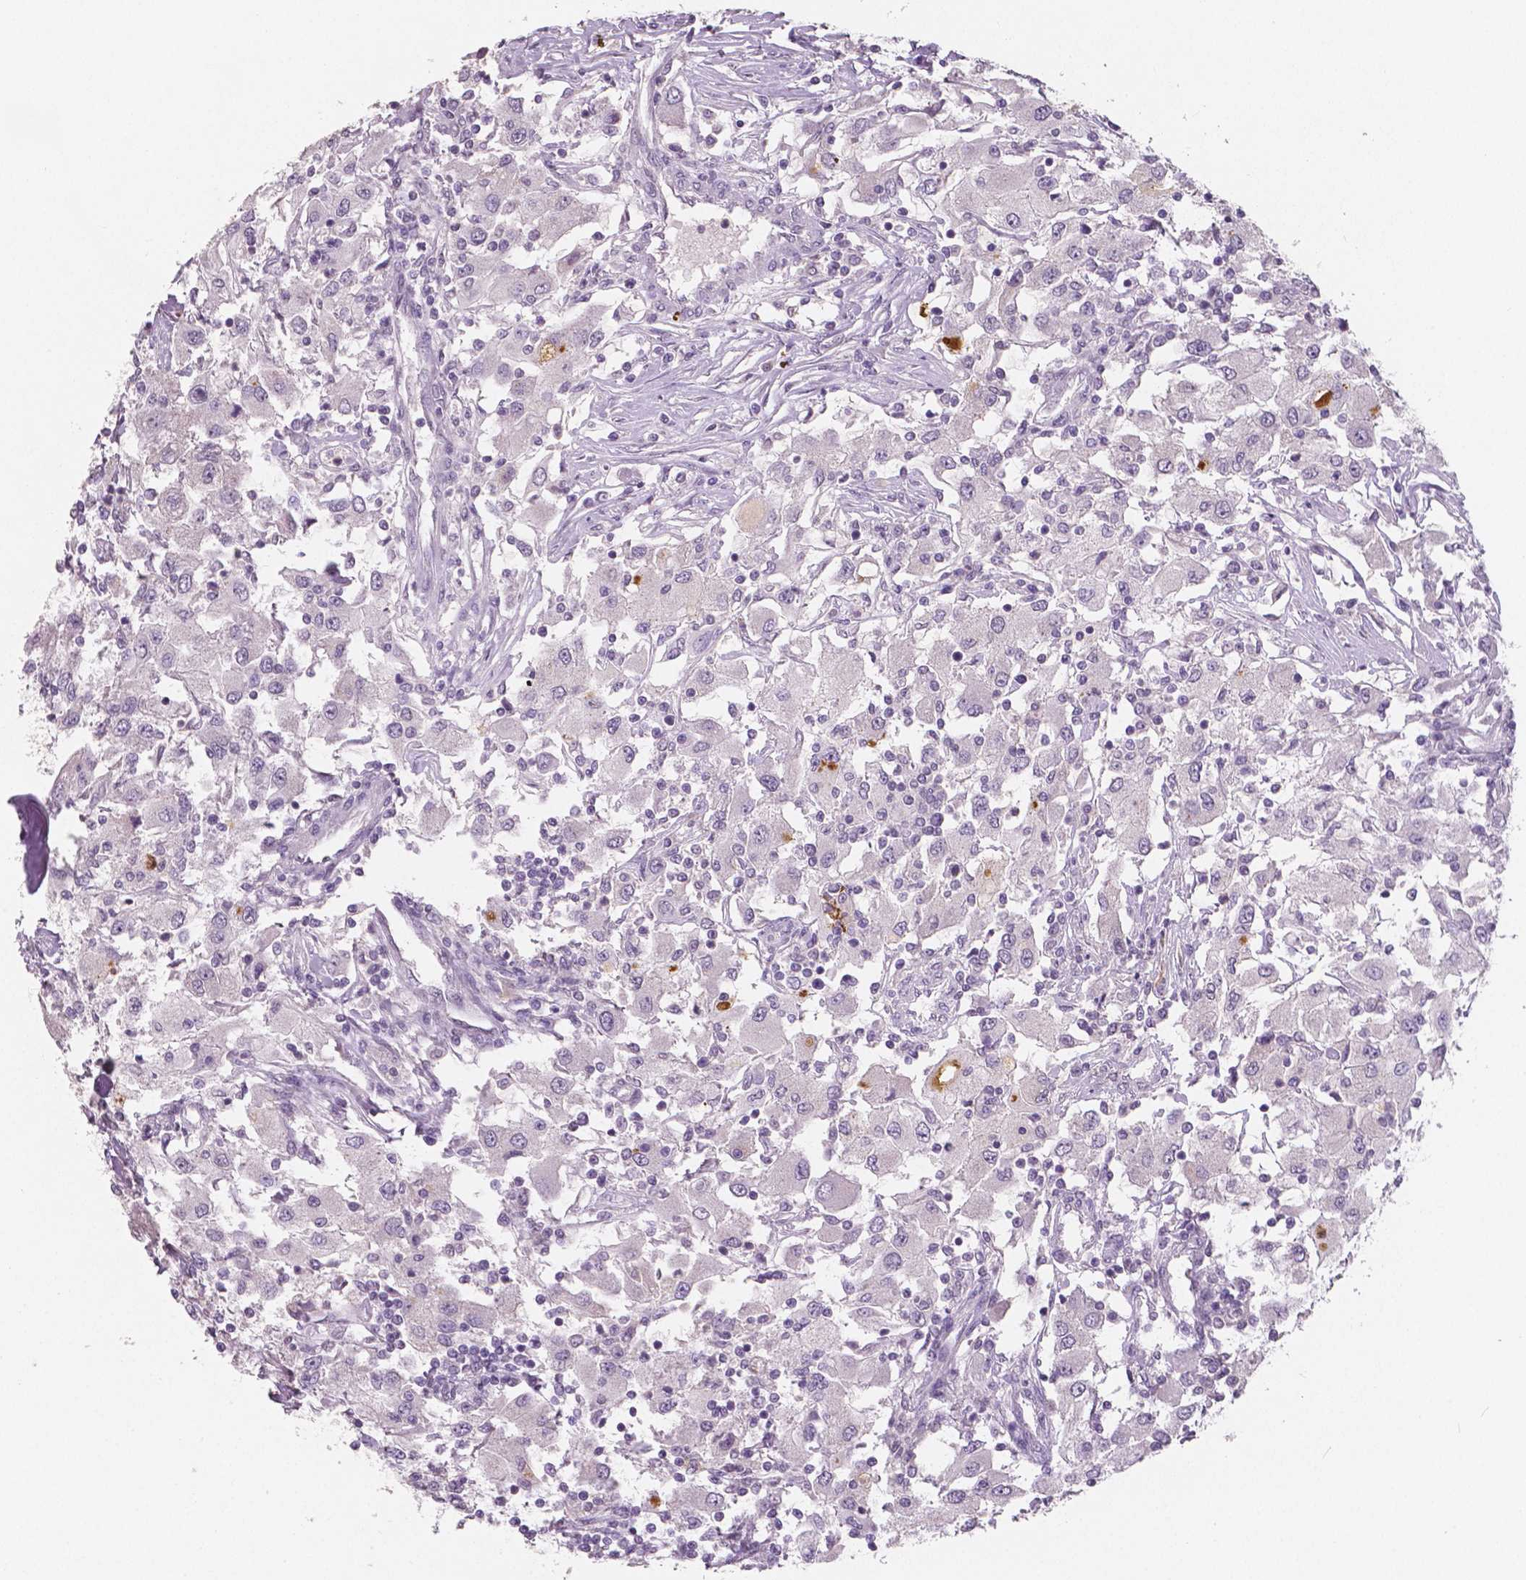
{"staining": {"intensity": "negative", "quantity": "none", "location": "none"}, "tissue": "renal cancer", "cell_type": "Tumor cells", "image_type": "cancer", "snomed": [{"axis": "morphology", "description": "Adenocarcinoma, NOS"}, {"axis": "topography", "description": "Kidney"}], "caption": "An immunohistochemistry histopathology image of renal cancer is shown. There is no staining in tumor cells of renal cancer.", "gene": "APOA4", "patient": {"sex": "female", "age": 67}}